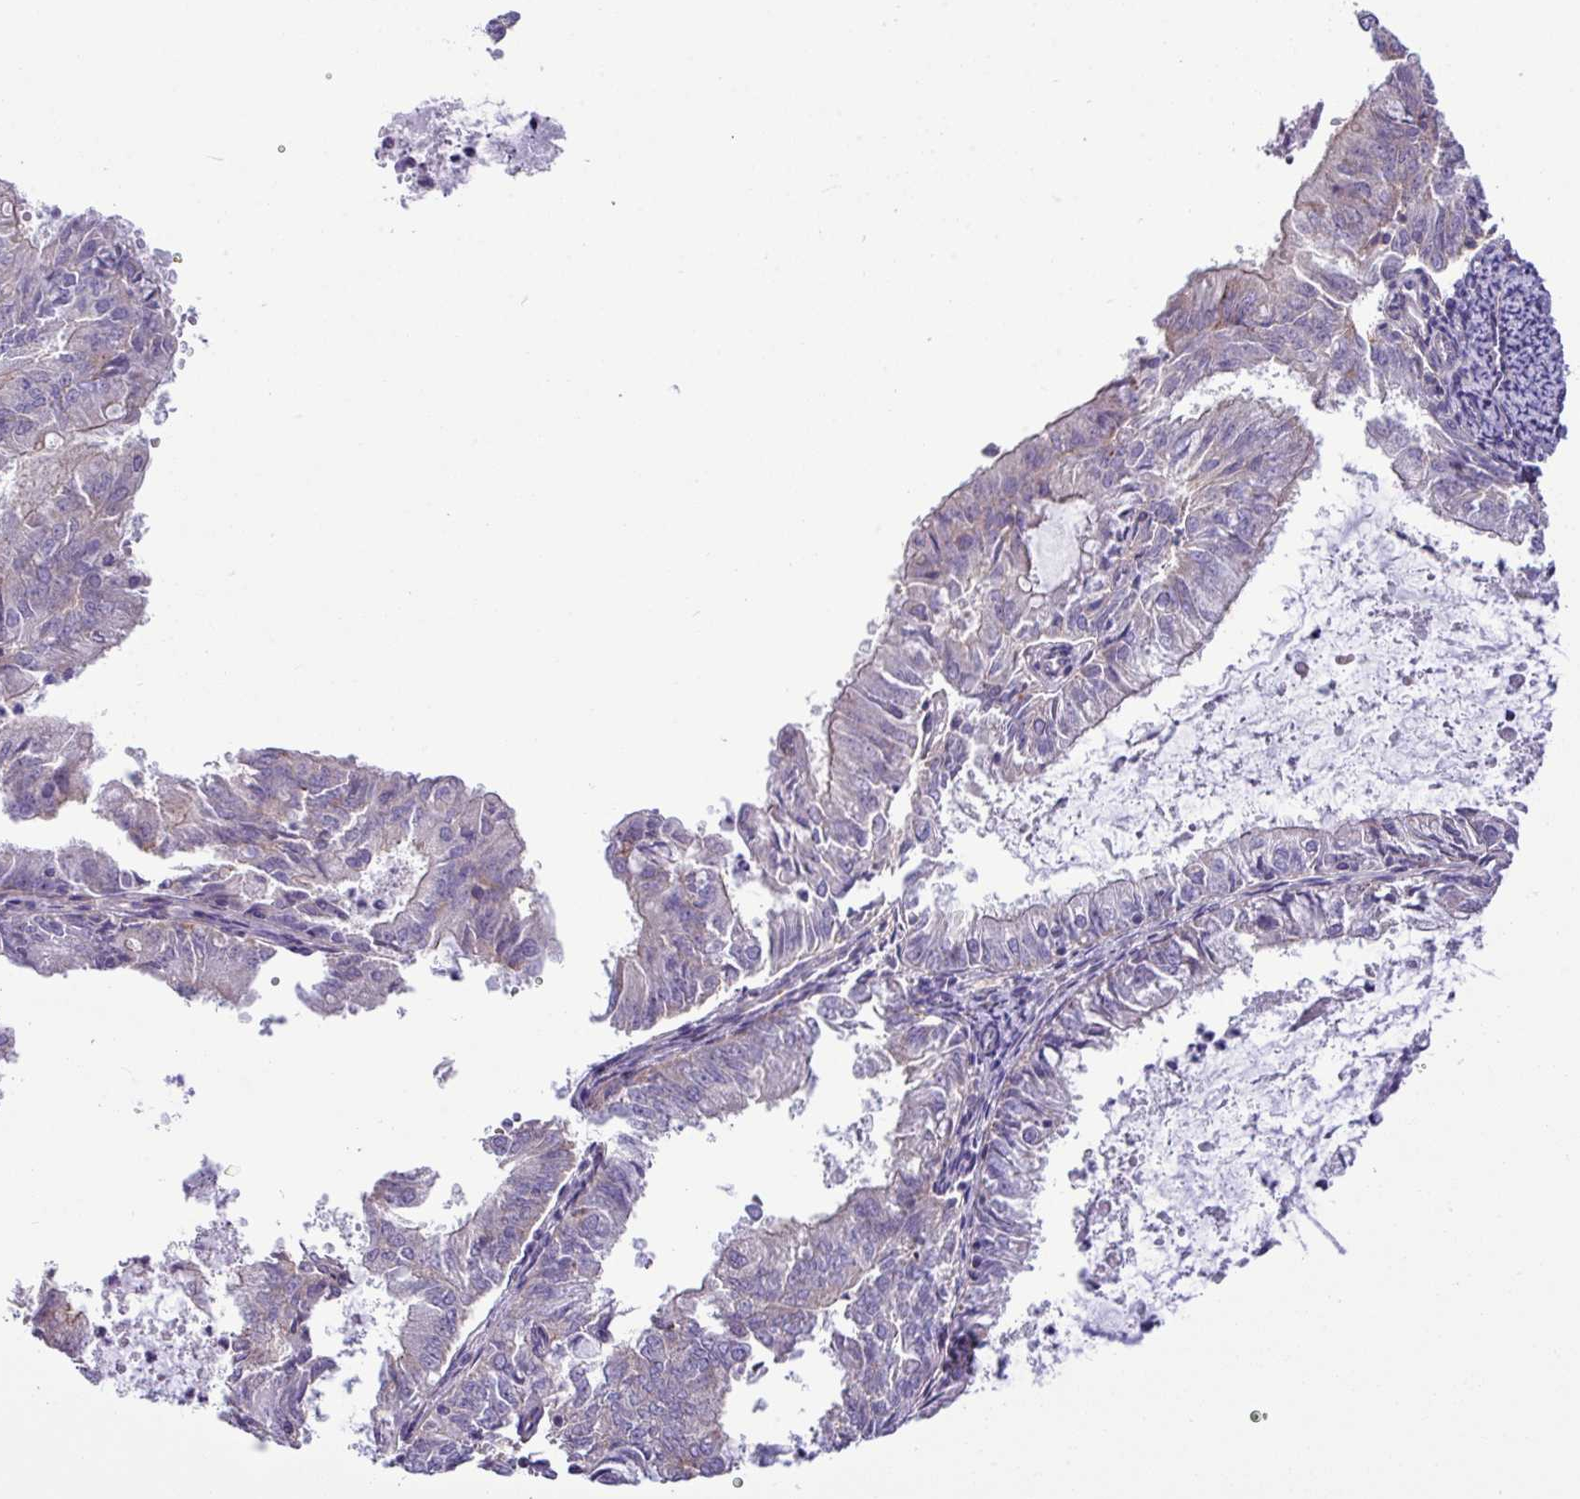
{"staining": {"intensity": "negative", "quantity": "none", "location": "none"}, "tissue": "endometrial cancer", "cell_type": "Tumor cells", "image_type": "cancer", "snomed": [{"axis": "morphology", "description": "Adenocarcinoma, NOS"}, {"axis": "topography", "description": "Endometrium"}], "caption": "Immunohistochemistry (IHC) of endometrial cancer (adenocarcinoma) displays no expression in tumor cells.", "gene": "IRGC", "patient": {"sex": "female", "age": 57}}